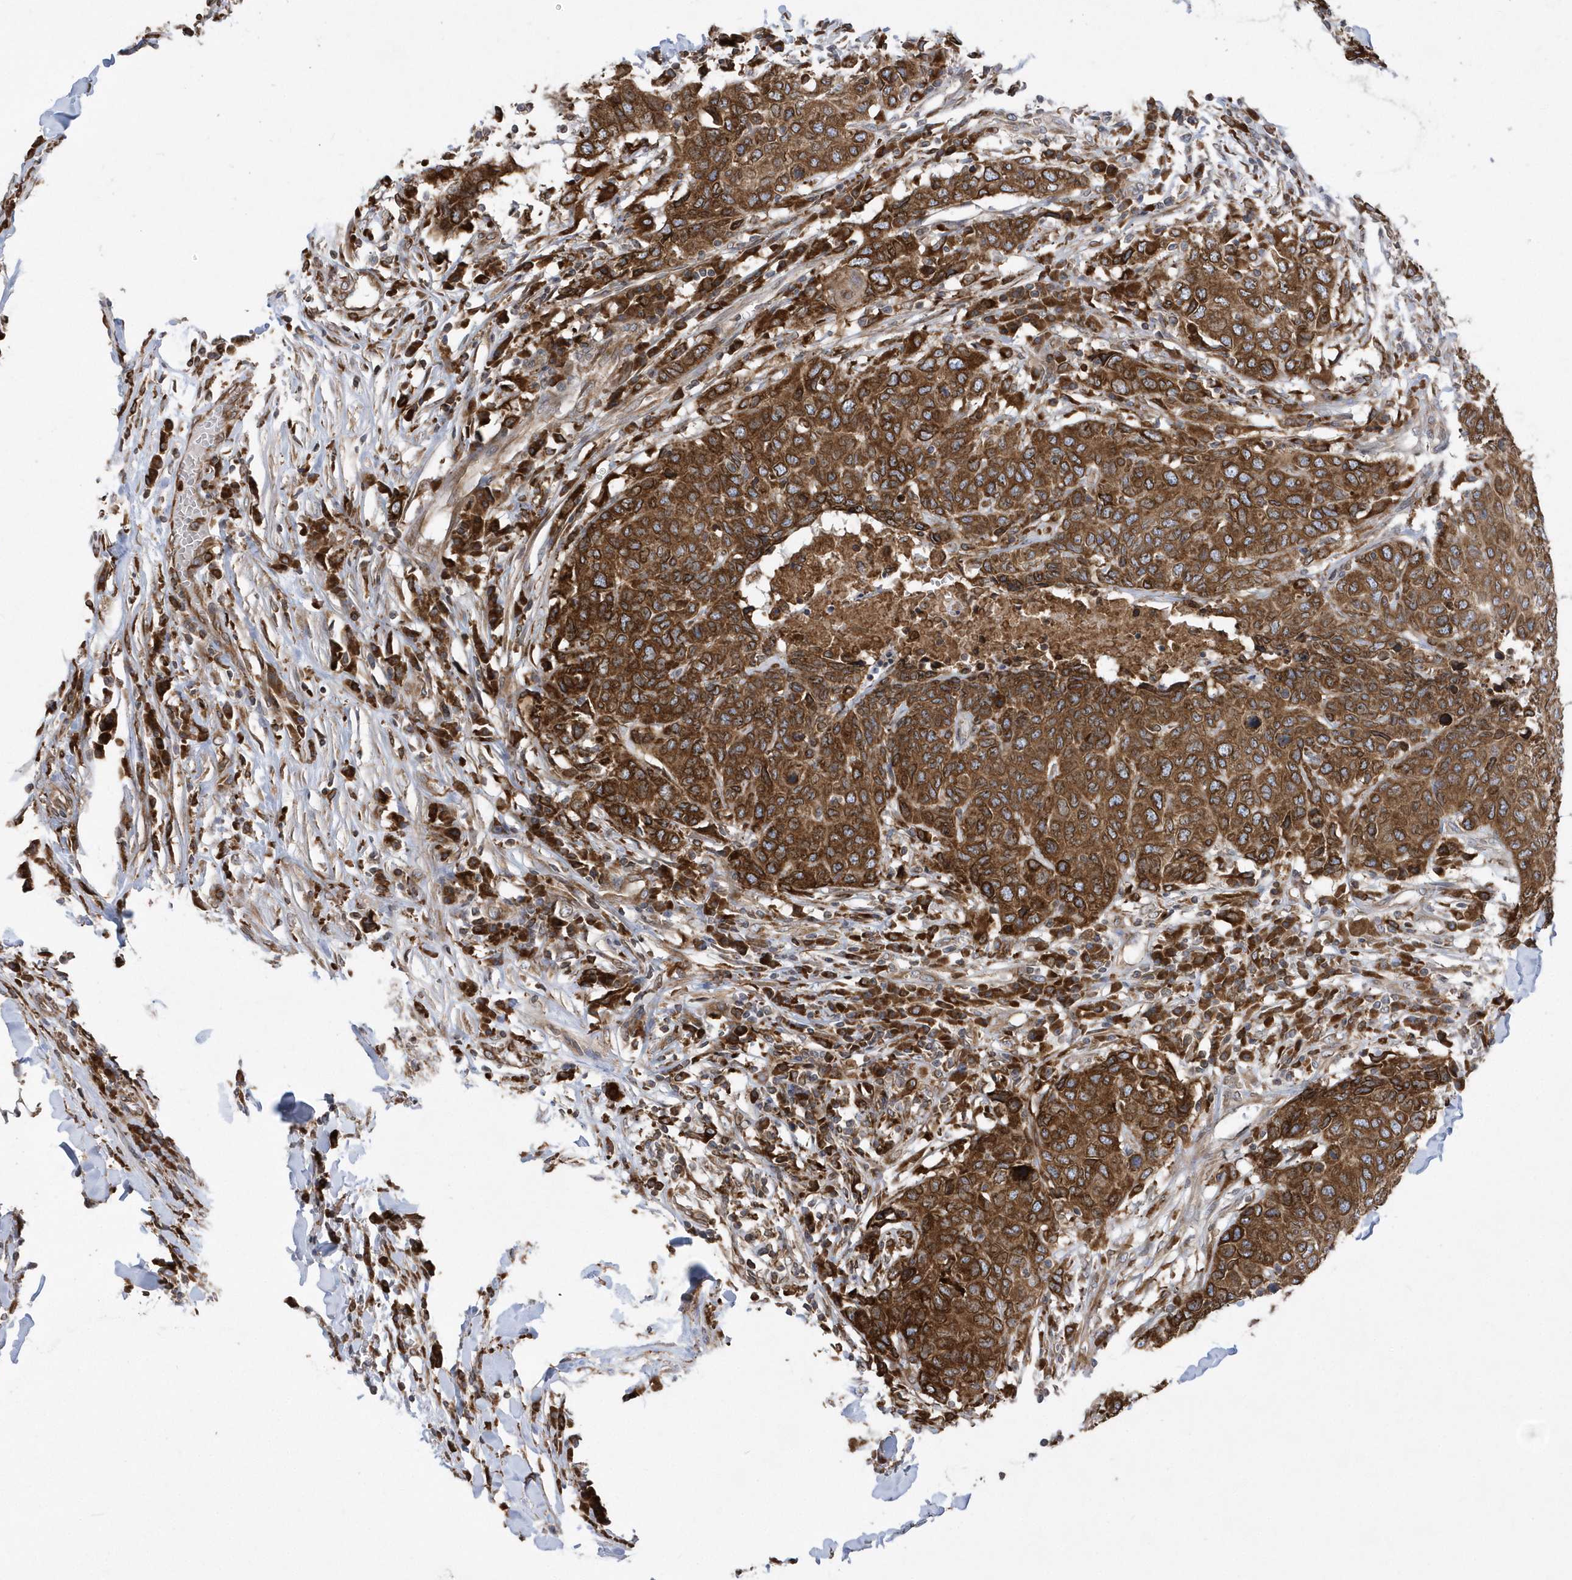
{"staining": {"intensity": "strong", "quantity": ">75%", "location": "cytoplasmic/membranous"}, "tissue": "head and neck cancer", "cell_type": "Tumor cells", "image_type": "cancer", "snomed": [{"axis": "morphology", "description": "Squamous cell carcinoma, NOS"}, {"axis": "topography", "description": "Head-Neck"}], "caption": "Immunohistochemical staining of squamous cell carcinoma (head and neck) shows high levels of strong cytoplasmic/membranous protein expression in about >75% of tumor cells.", "gene": "VAMP7", "patient": {"sex": "male", "age": 66}}